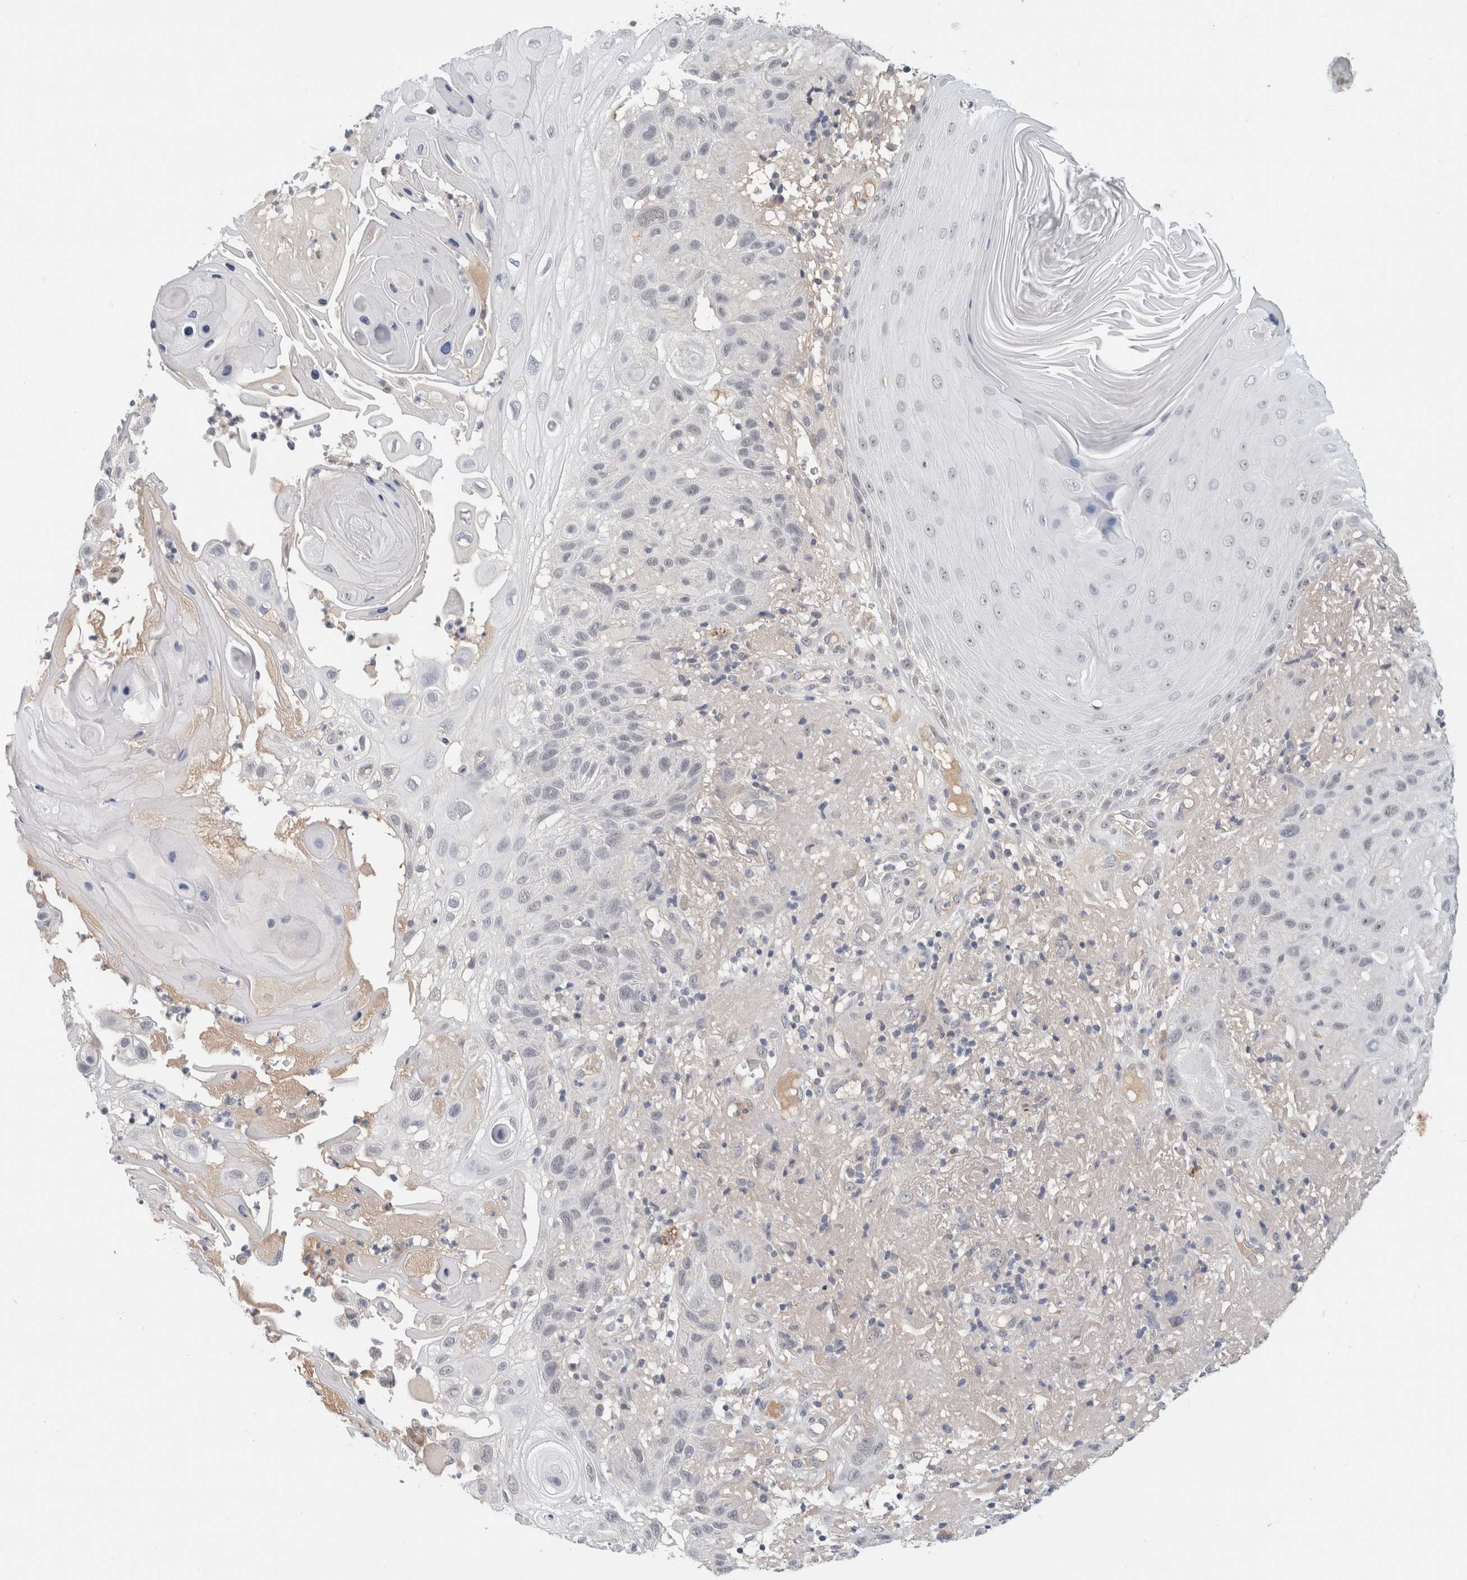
{"staining": {"intensity": "negative", "quantity": "none", "location": "none"}, "tissue": "skin cancer", "cell_type": "Tumor cells", "image_type": "cancer", "snomed": [{"axis": "morphology", "description": "Normal tissue, NOS"}, {"axis": "morphology", "description": "Squamous cell carcinoma, NOS"}, {"axis": "topography", "description": "Skin"}], "caption": "Skin cancer (squamous cell carcinoma) was stained to show a protein in brown. There is no significant staining in tumor cells. (DAB IHC, high magnification).", "gene": "HCN3", "patient": {"sex": "female", "age": 96}}